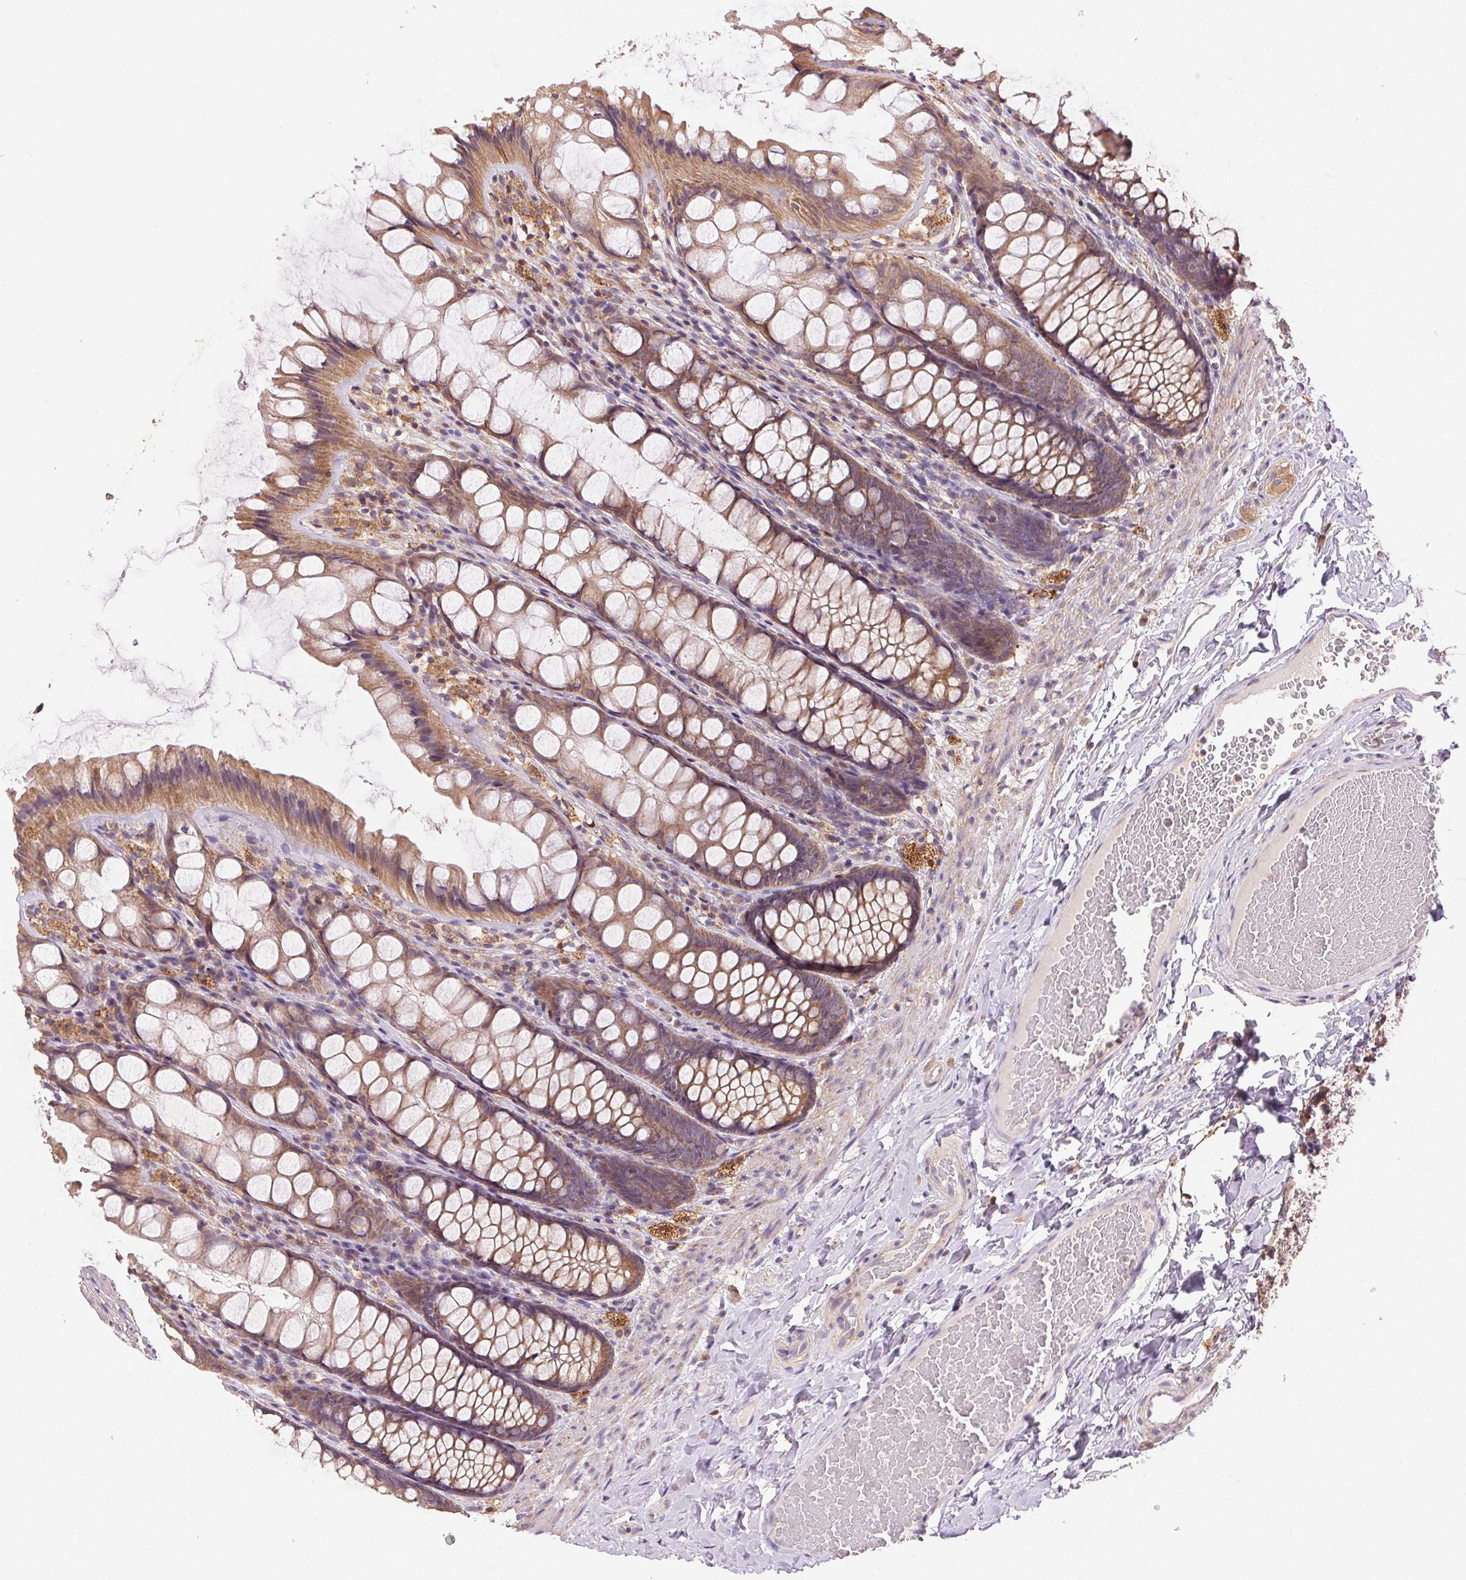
{"staining": {"intensity": "weak", "quantity": ">75%", "location": "cytoplasmic/membranous"}, "tissue": "colon", "cell_type": "Endothelial cells", "image_type": "normal", "snomed": [{"axis": "morphology", "description": "Normal tissue, NOS"}, {"axis": "topography", "description": "Colon"}], "caption": "Colon stained with a brown dye exhibits weak cytoplasmic/membranous positive positivity in approximately >75% of endothelial cells.", "gene": "FNBP1L", "patient": {"sex": "male", "age": 47}}